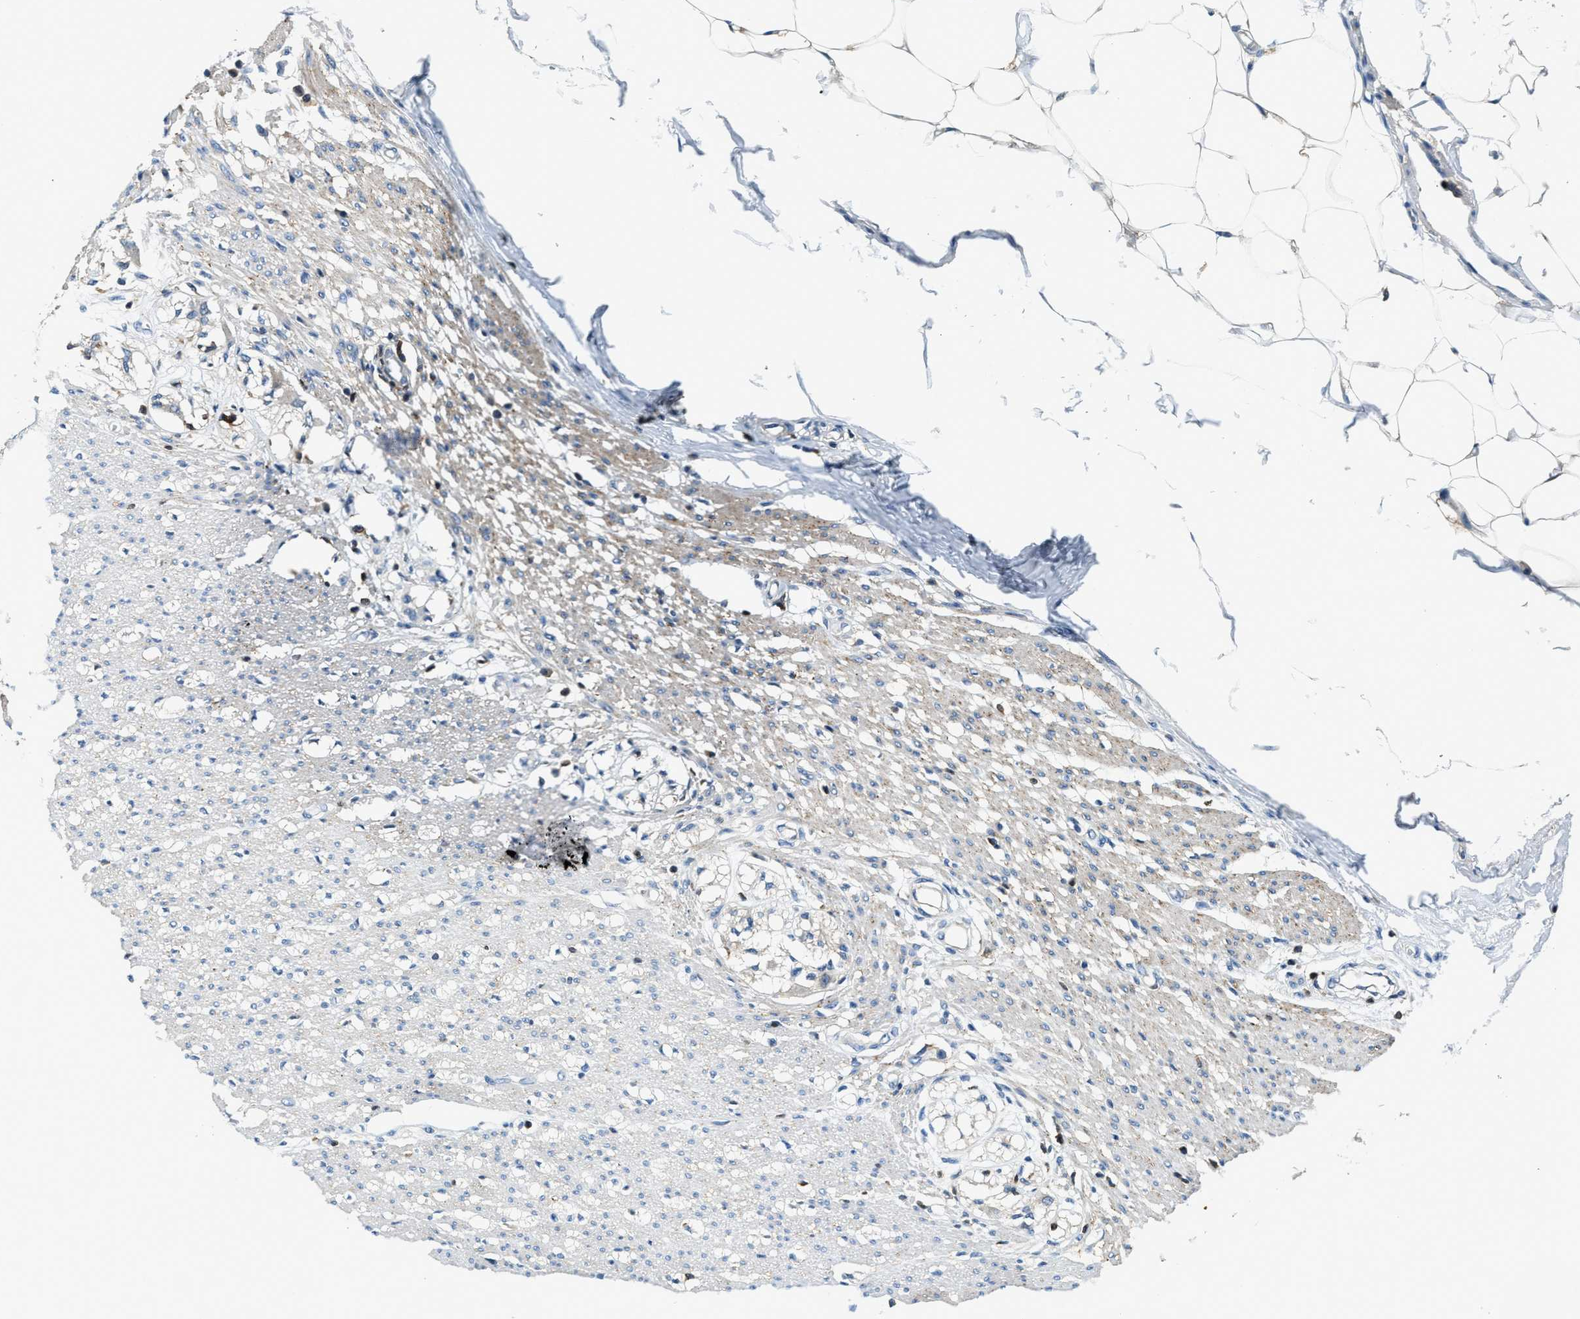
{"staining": {"intensity": "weak", "quantity": "<25%", "location": "cytoplasmic/membranous"}, "tissue": "smooth muscle", "cell_type": "Smooth muscle cells", "image_type": "normal", "snomed": [{"axis": "morphology", "description": "Normal tissue, NOS"}, {"axis": "morphology", "description": "Adenocarcinoma, NOS"}, {"axis": "topography", "description": "Colon"}, {"axis": "topography", "description": "Peripheral nerve tissue"}], "caption": "Immunohistochemistry histopathology image of normal human smooth muscle stained for a protein (brown), which displays no staining in smooth muscle cells.", "gene": "MYO1G", "patient": {"sex": "male", "age": 14}}